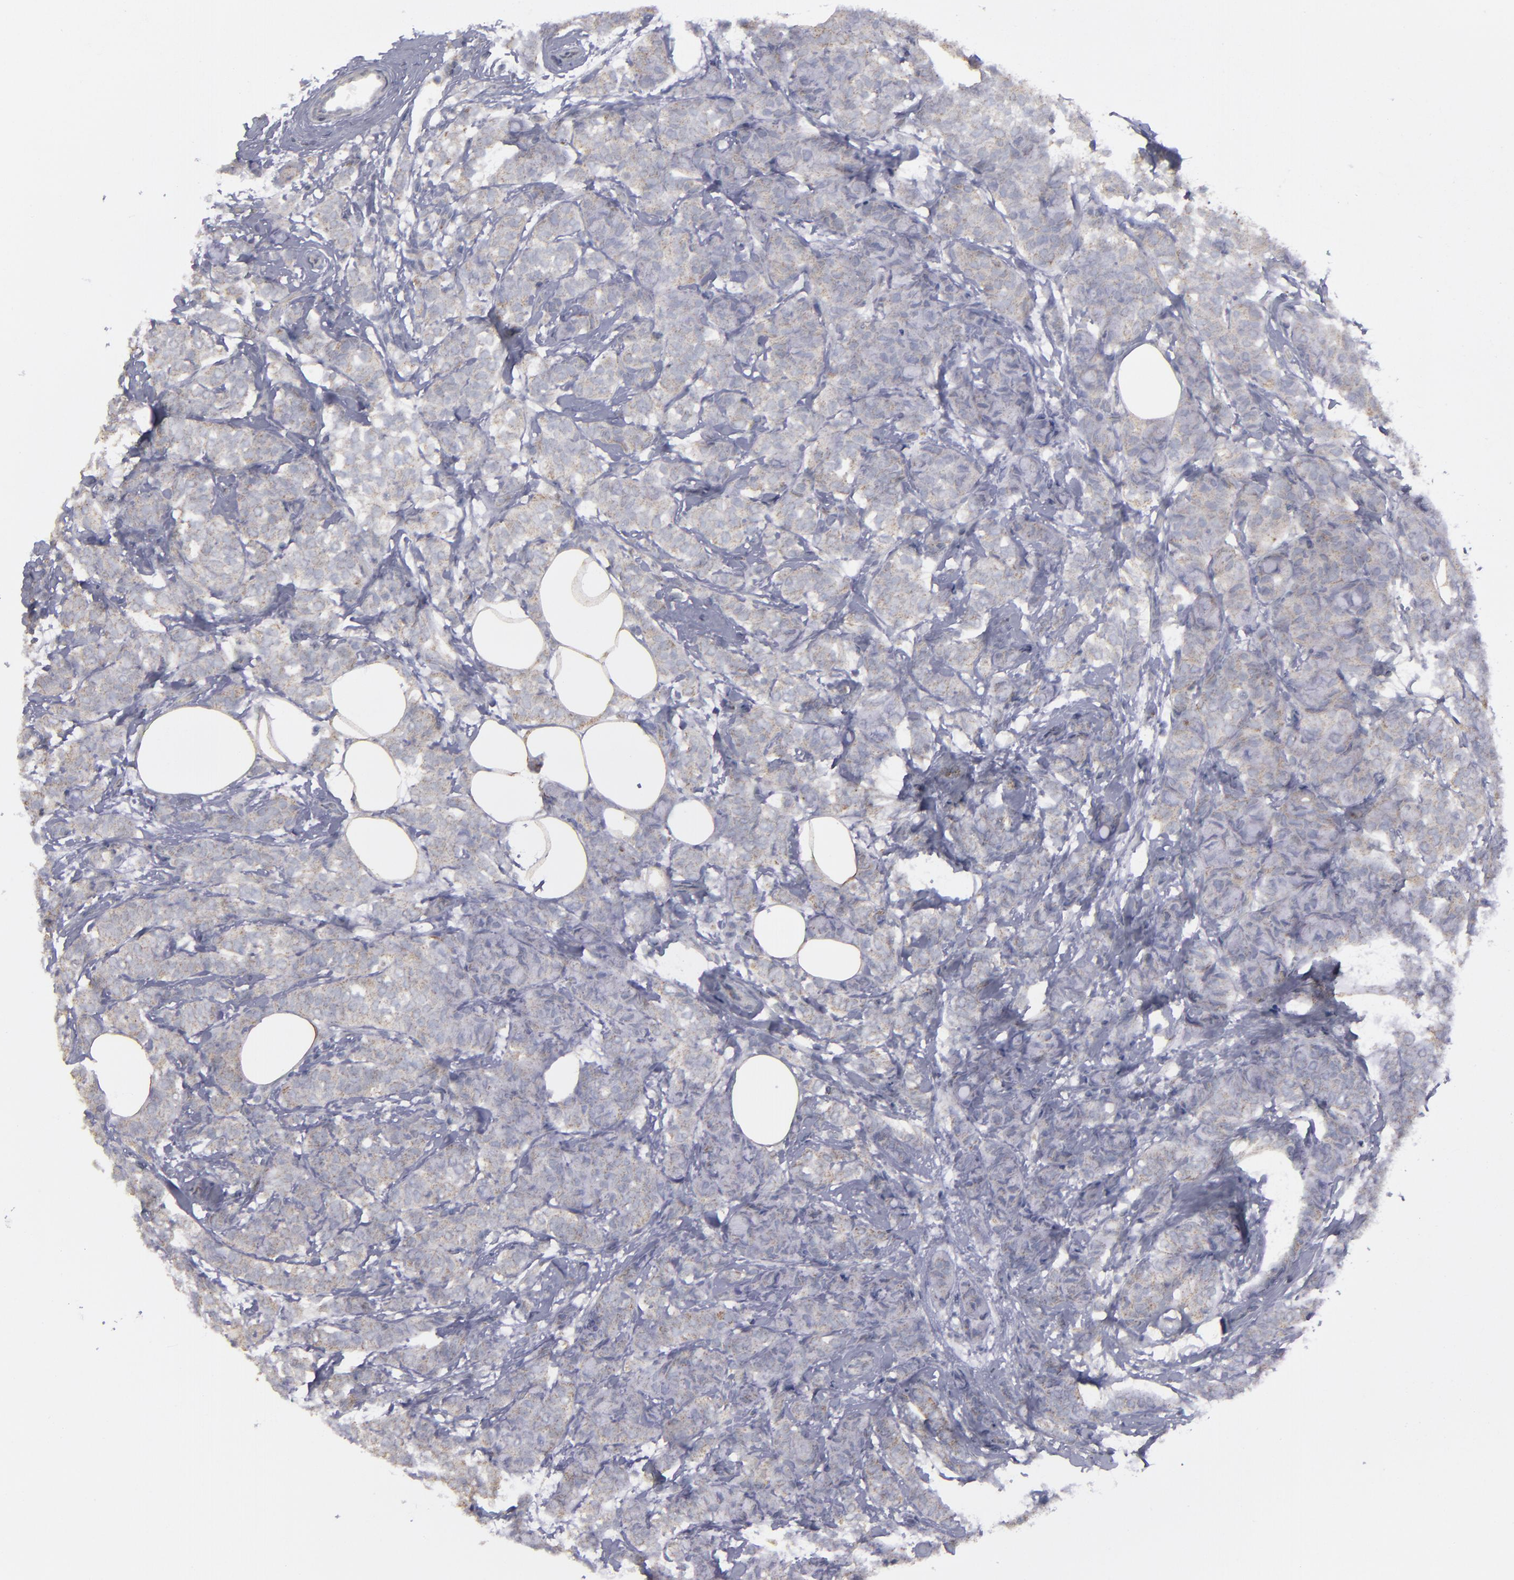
{"staining": {"intensity": "weak", "quantity": ">75%", "location": "cytoplasmic/membranous"}, "tissue": "breast cancer", "cell_type": "Tumor cells", "image_type": "cancer", "snomed": [{"axis": "morphology", "description": "Lobular carcinoma"}, {"axis": "topography", "description": "Breast"}], "caption": "IHC histopathology image of neoplastic tissue: breast lobular carcinoma stained using IHC demonstrates low levels of weak protein expression localized specifically in the cytoplasmic/membranous of tumor cells, appearing as a cytoplasmic/membranous brown color.", "gene": "MYOM2", "patient": {"sex": "female", "age": 60}}